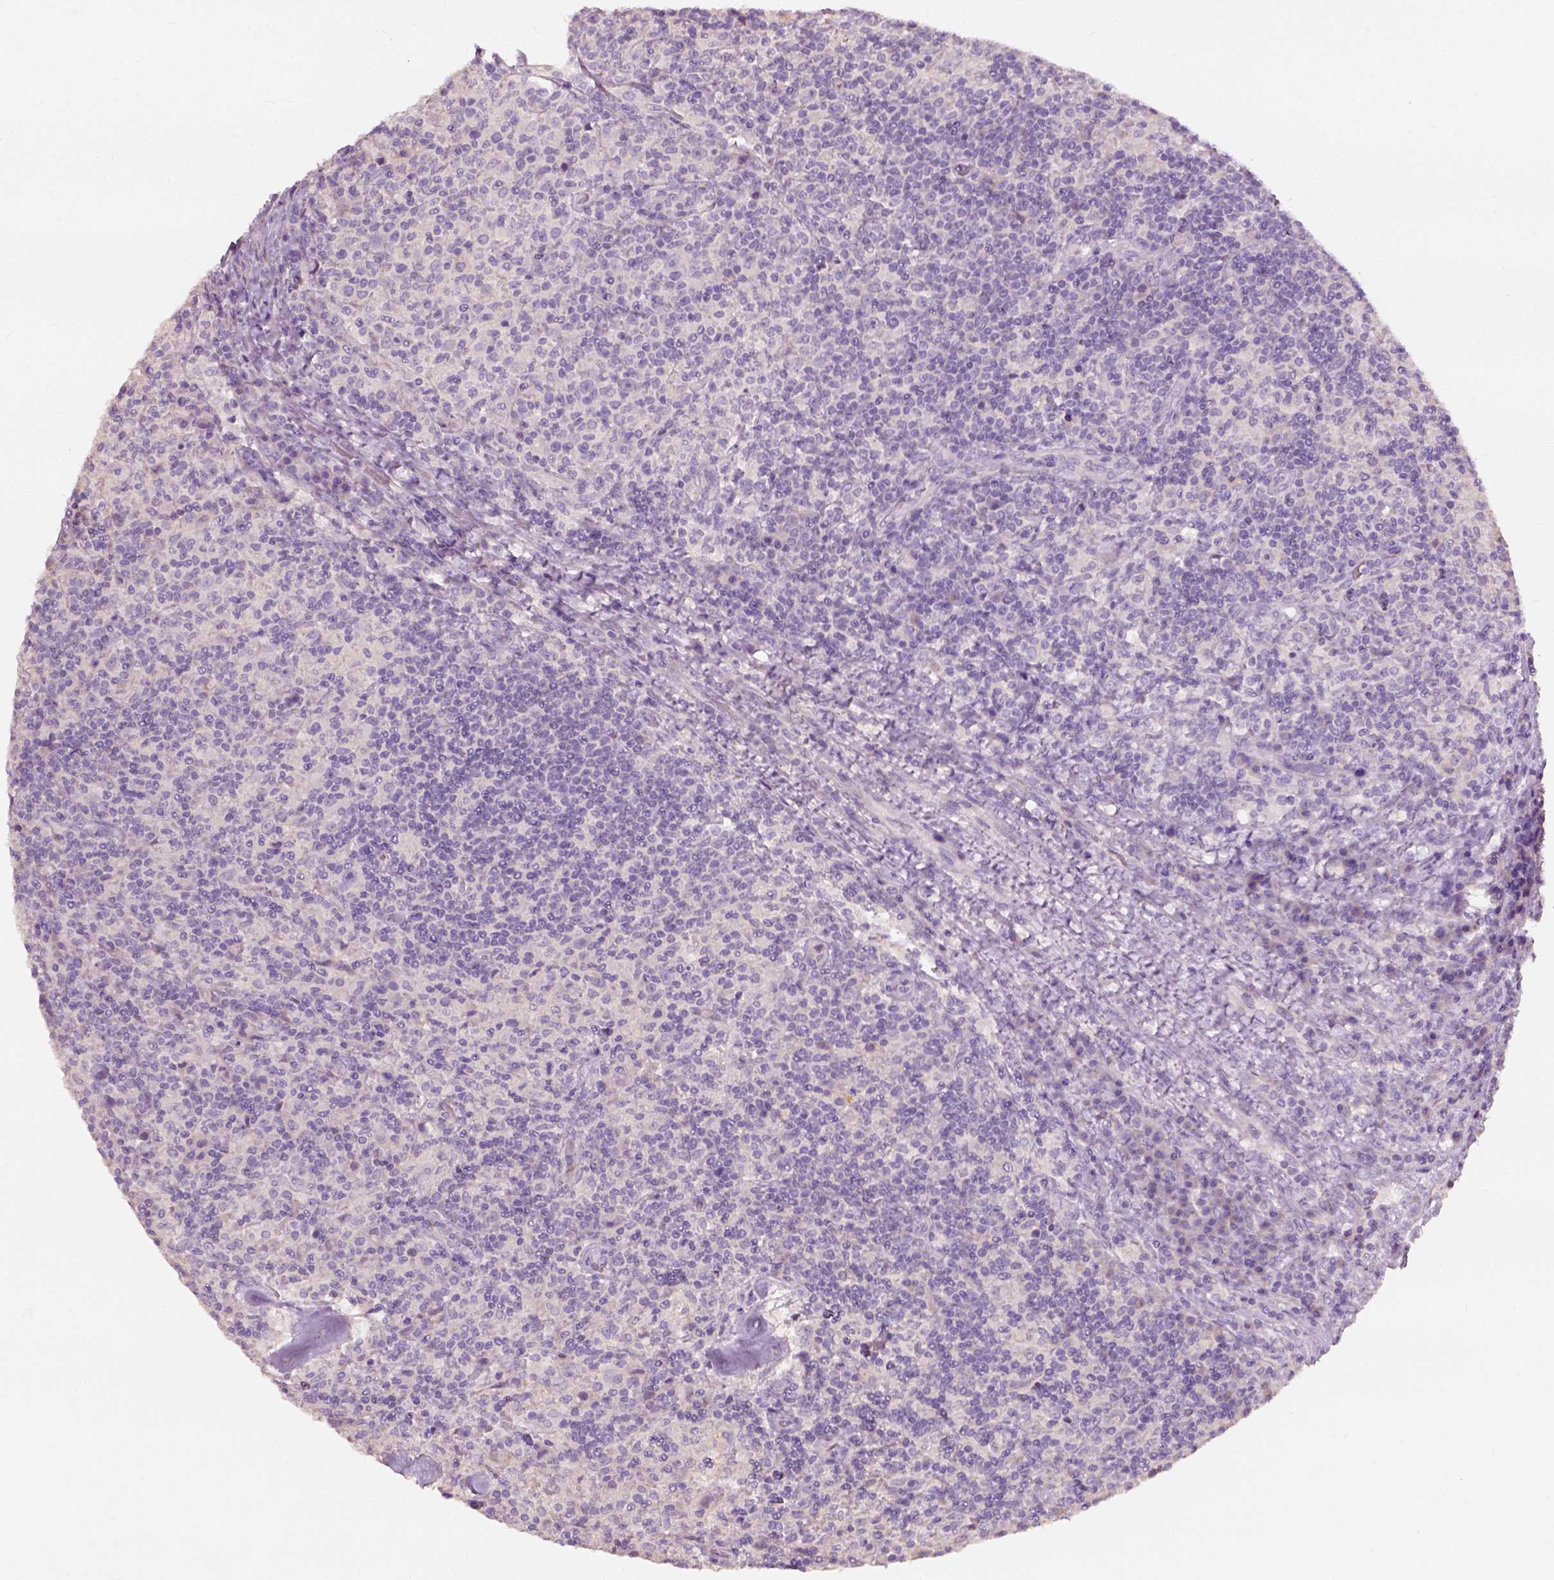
{"staining": {"intensity": "negative", "quantity": "none", "location": "none"}, "tissue": "lymphoma", "cell_type": "Tumor cells", "image_type": "cancer", "snomed": [{"axis": "morphology", "description": "Hodgkin's disease, NOS"}, {"axis": "topography", "description": "Lymph node"}], "caption": "Immunohistochemistry (IHC) histopathology image of neoplastic tissue: lymphoma stained with DAB shows no significant protein staining in tumor cells.", "gene": "DHCR24", "patient": {"sex": "male", "age": 70}}